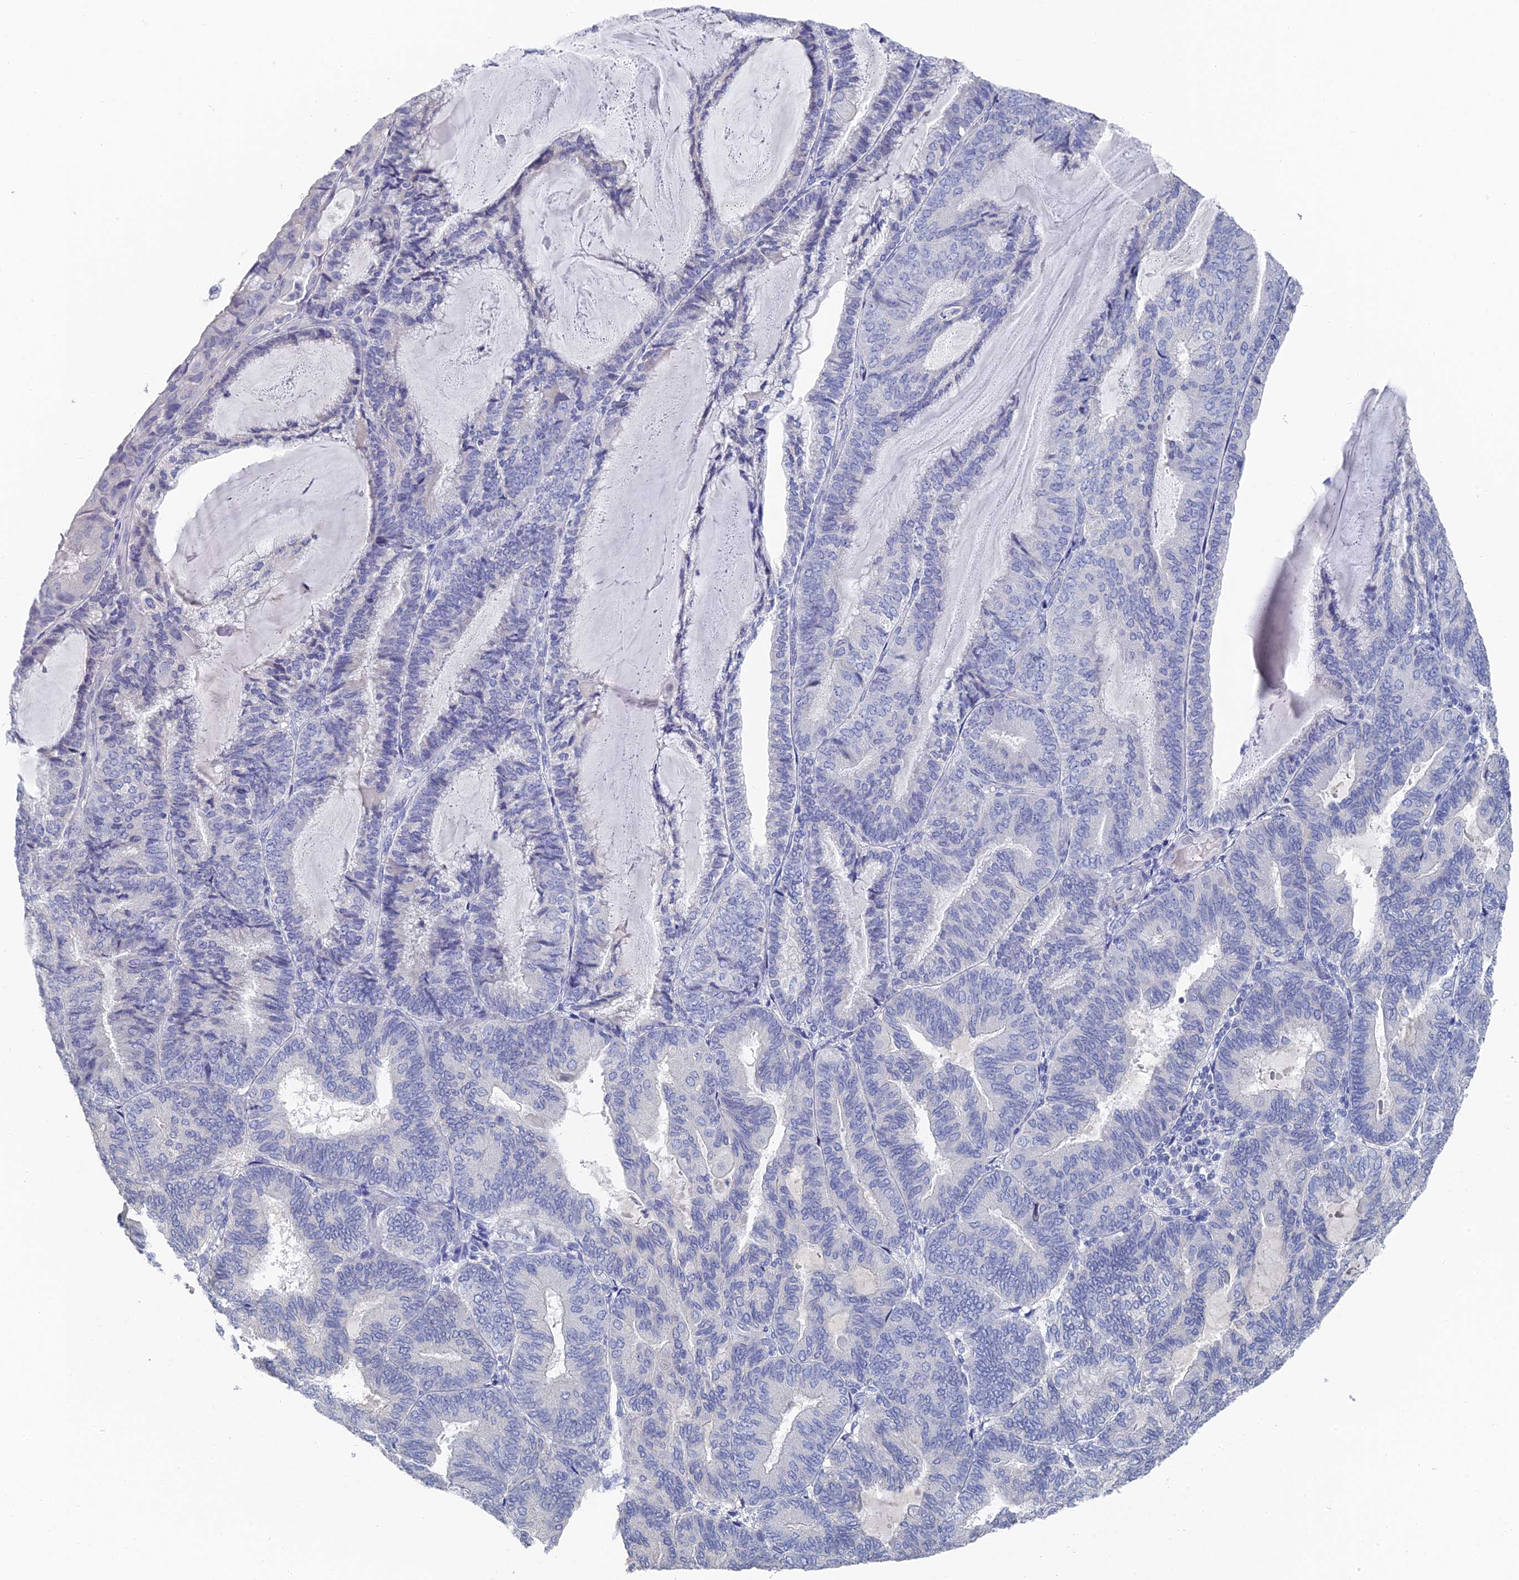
{"staining": {"intensity": "negative", "quantity": "none", "location": "none"}, "tissue": "endometrial cancer", "cell_type": "Tumor cells", "image_type": "cancer", "snomed": [{"axis": "morphology", "description": "Adenocarcinoma, NOS"}, {"axis": "topography", "description": "Endometrium"}], "caption": "Micrograph shows no protein staining in tumor cells of adenocarcinoma (endometrial) tissue.", "gene": "GFAP", "patient": {"sex": "female", "age": 81}}